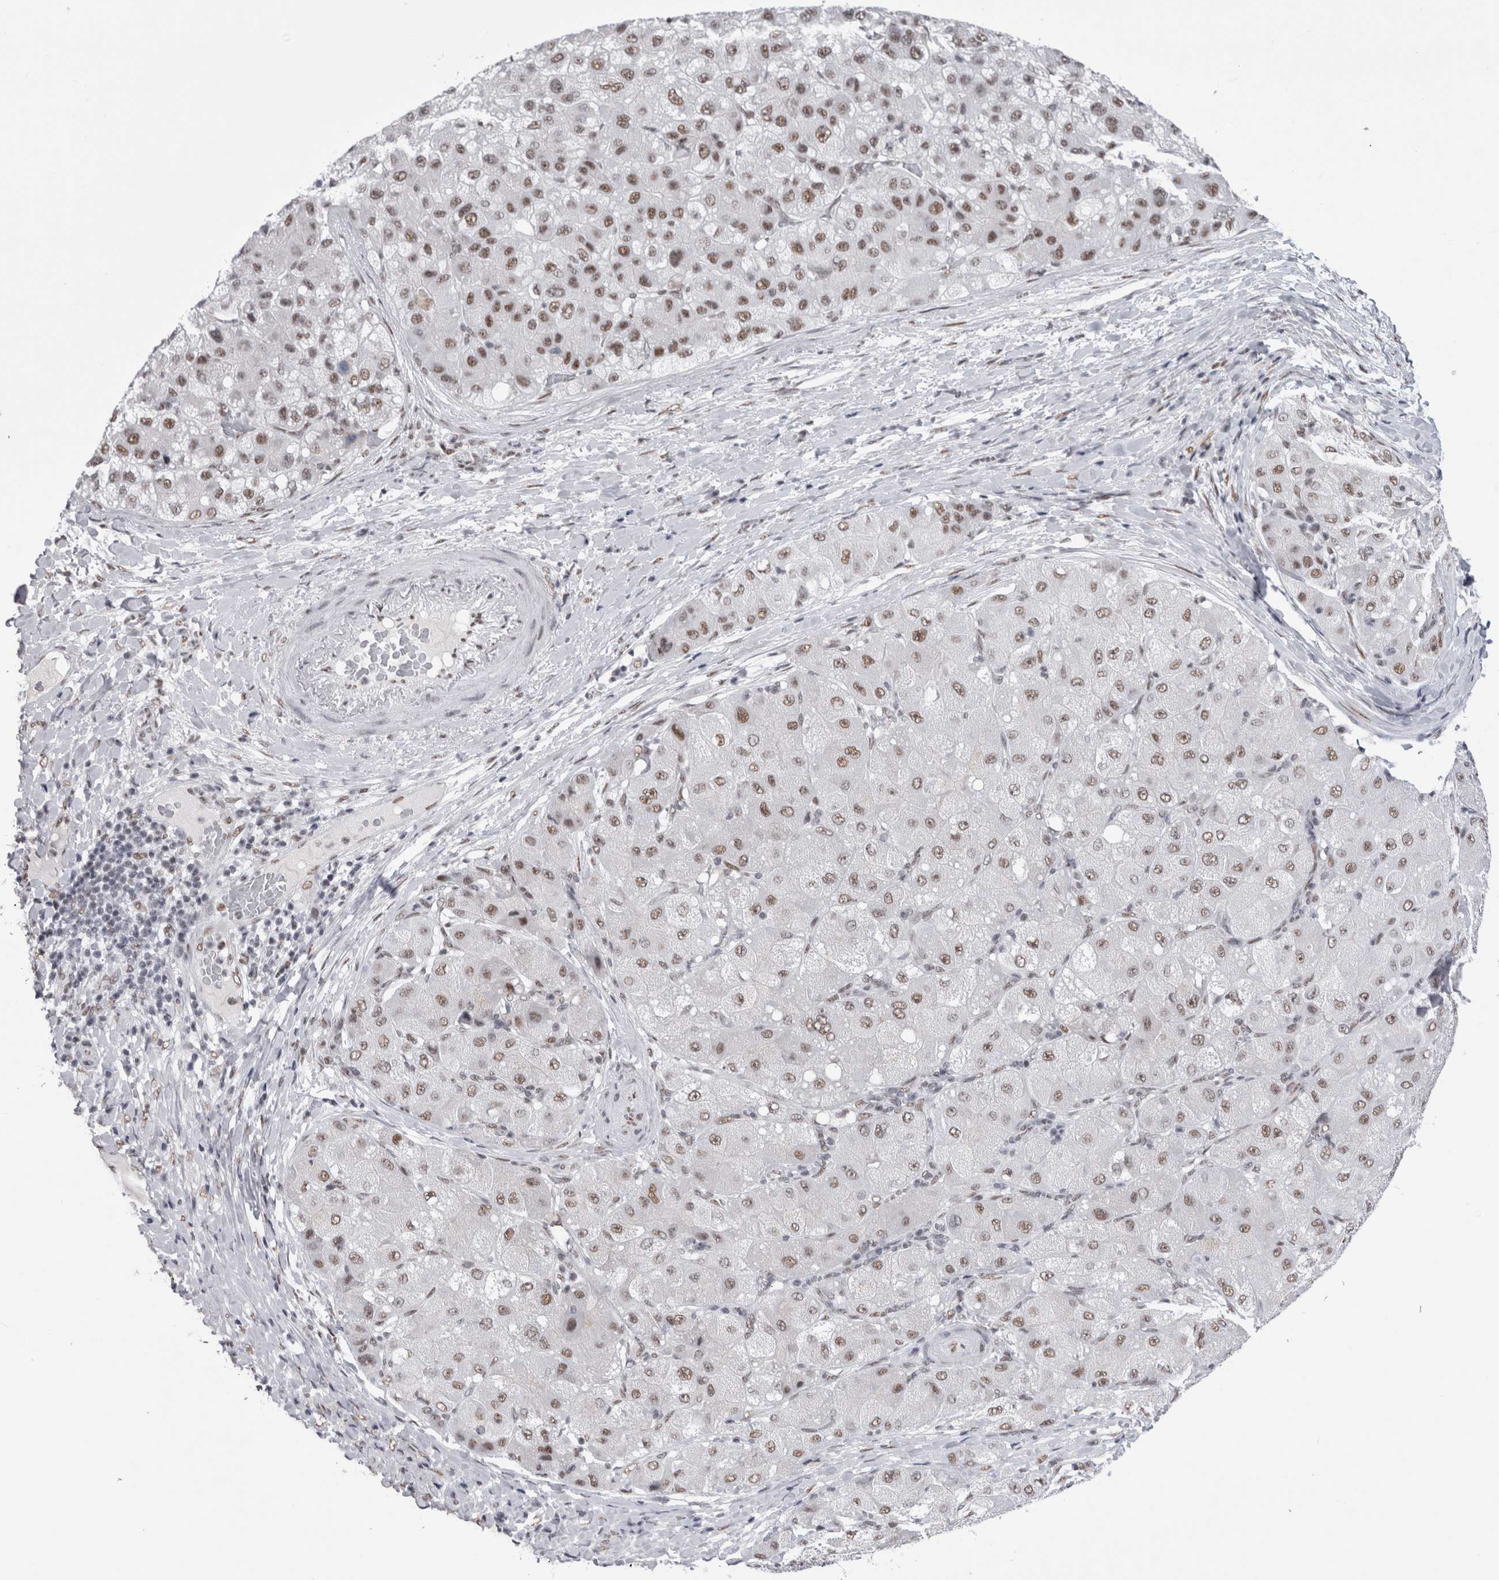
{"staining": {"intensity": "moderate", "quantity": ">75%", "location": "nuclear"}, "tissue": "liver cancer", "cell_type": "Tumor cells", "image_type": "cancer", "snomed": [{"axis": "morphology", "description": "Carcinoma, Hepatocellular, NOS"}, {"axis": "topography", "description": "Liver"}], "caption": "Immunohistochemical staining of human liver cancer demonstrates medium levels of moderate nuclear protein expression in approximately >75% of tumor cells.", "gene": "API5", "patient": {"sex": "male", "age": 80}}